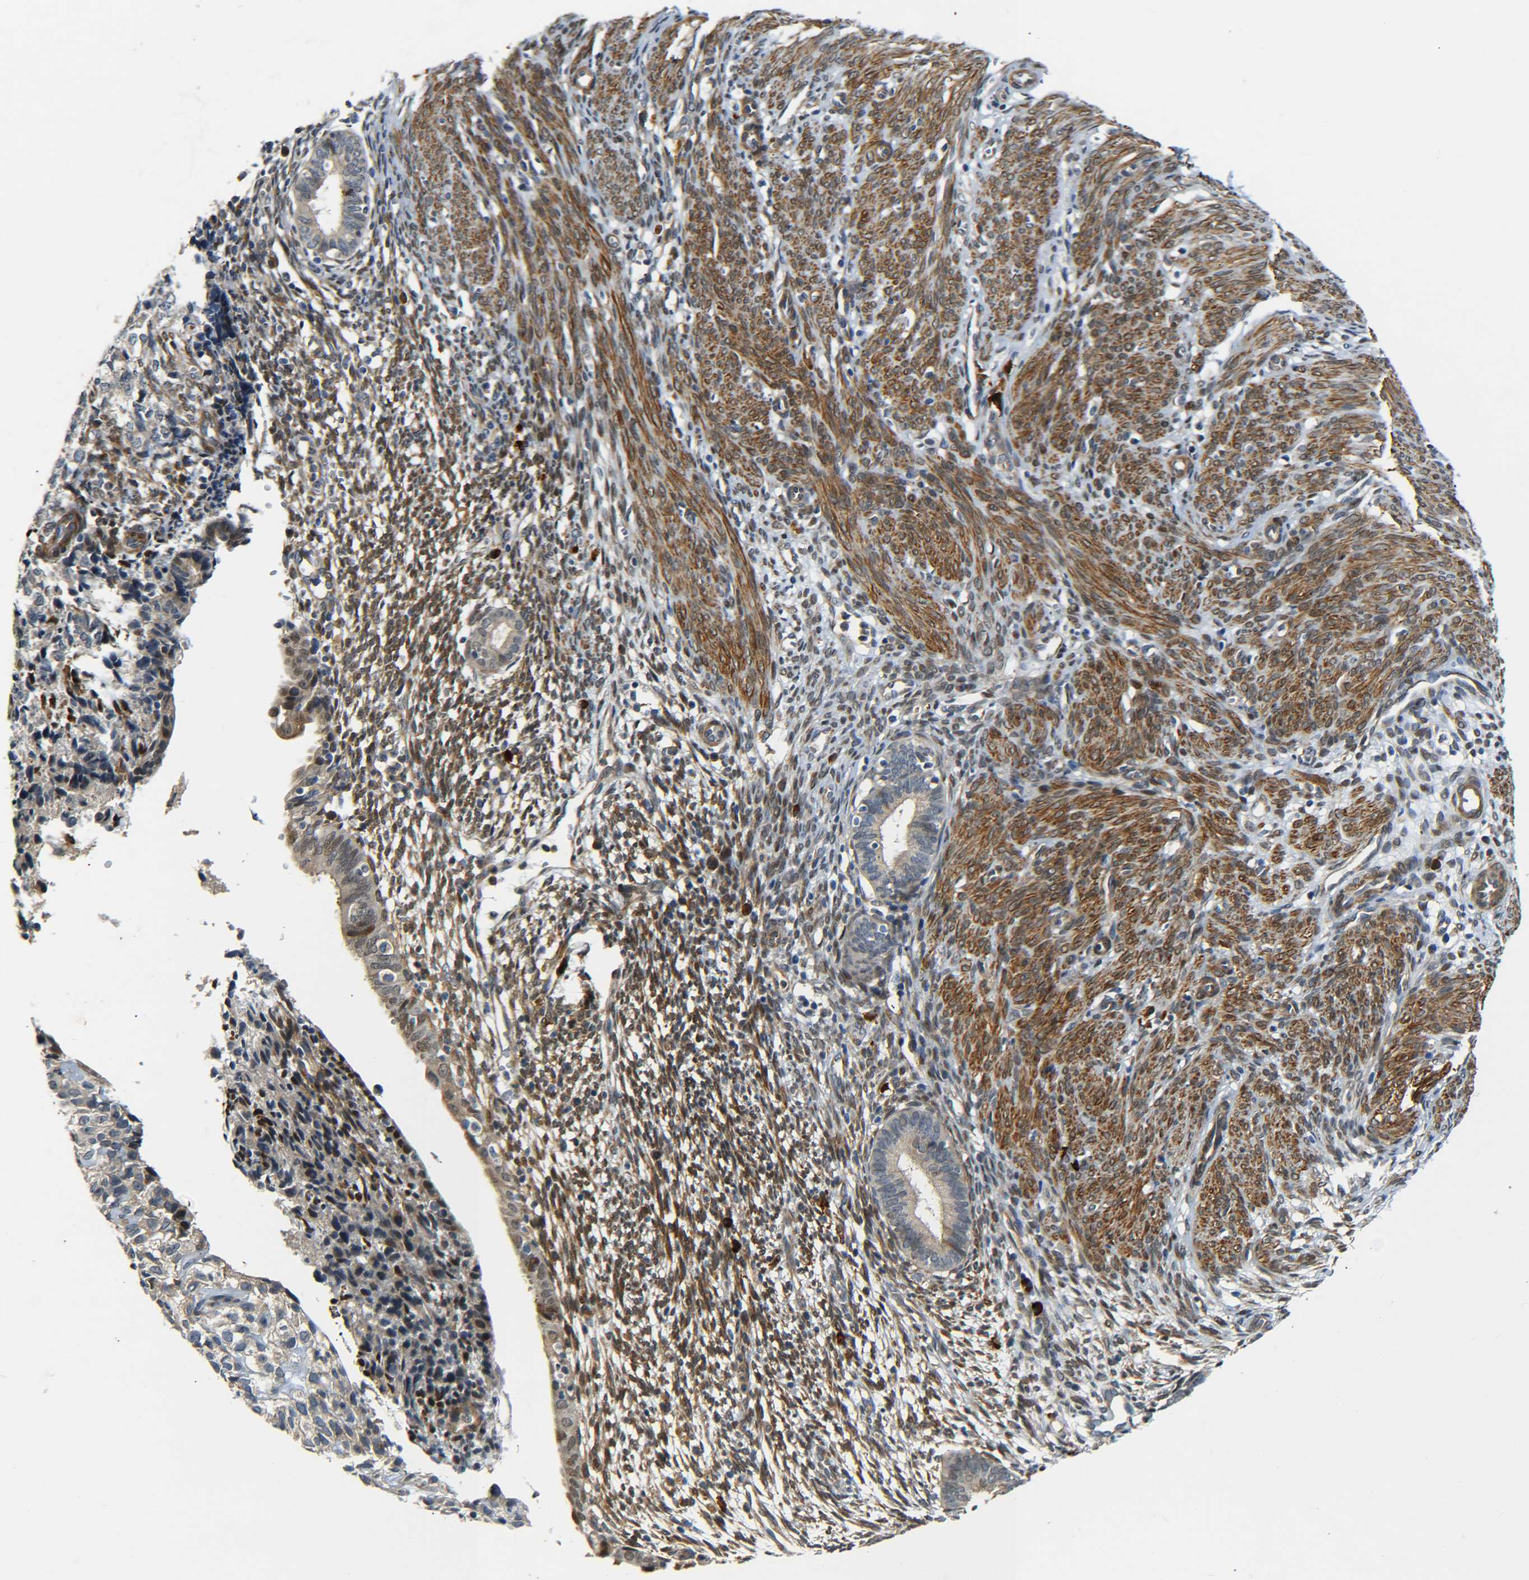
{"staining": {"intensity": "moderate", "quantity": "<25%", "location": "cytoplasmic/membranous"}, "tissue": "endometrium", "cell_type": "Cells in endometrial stroma", "image_type": "normal", "snomed": [{"axis": "morphology", "description": "Normal tissue, NOS"}, {"axis": "morphology", "description": "Adenocarcinoma, NOS"}, {"axis": "topography", "description": "Endometrium"}, {"axis": "topography", "description": "Ovary"}], "caption": "DAB (3,3'-diaminobenzidine) immunohistochemical staining of normal endometrium shows moderate cytoplasmic/membranous protein positivity in about <25% of cells in endometrial stroma.", "gene": "MEIS1", "patient": {"sex": "female", "age": 68}}